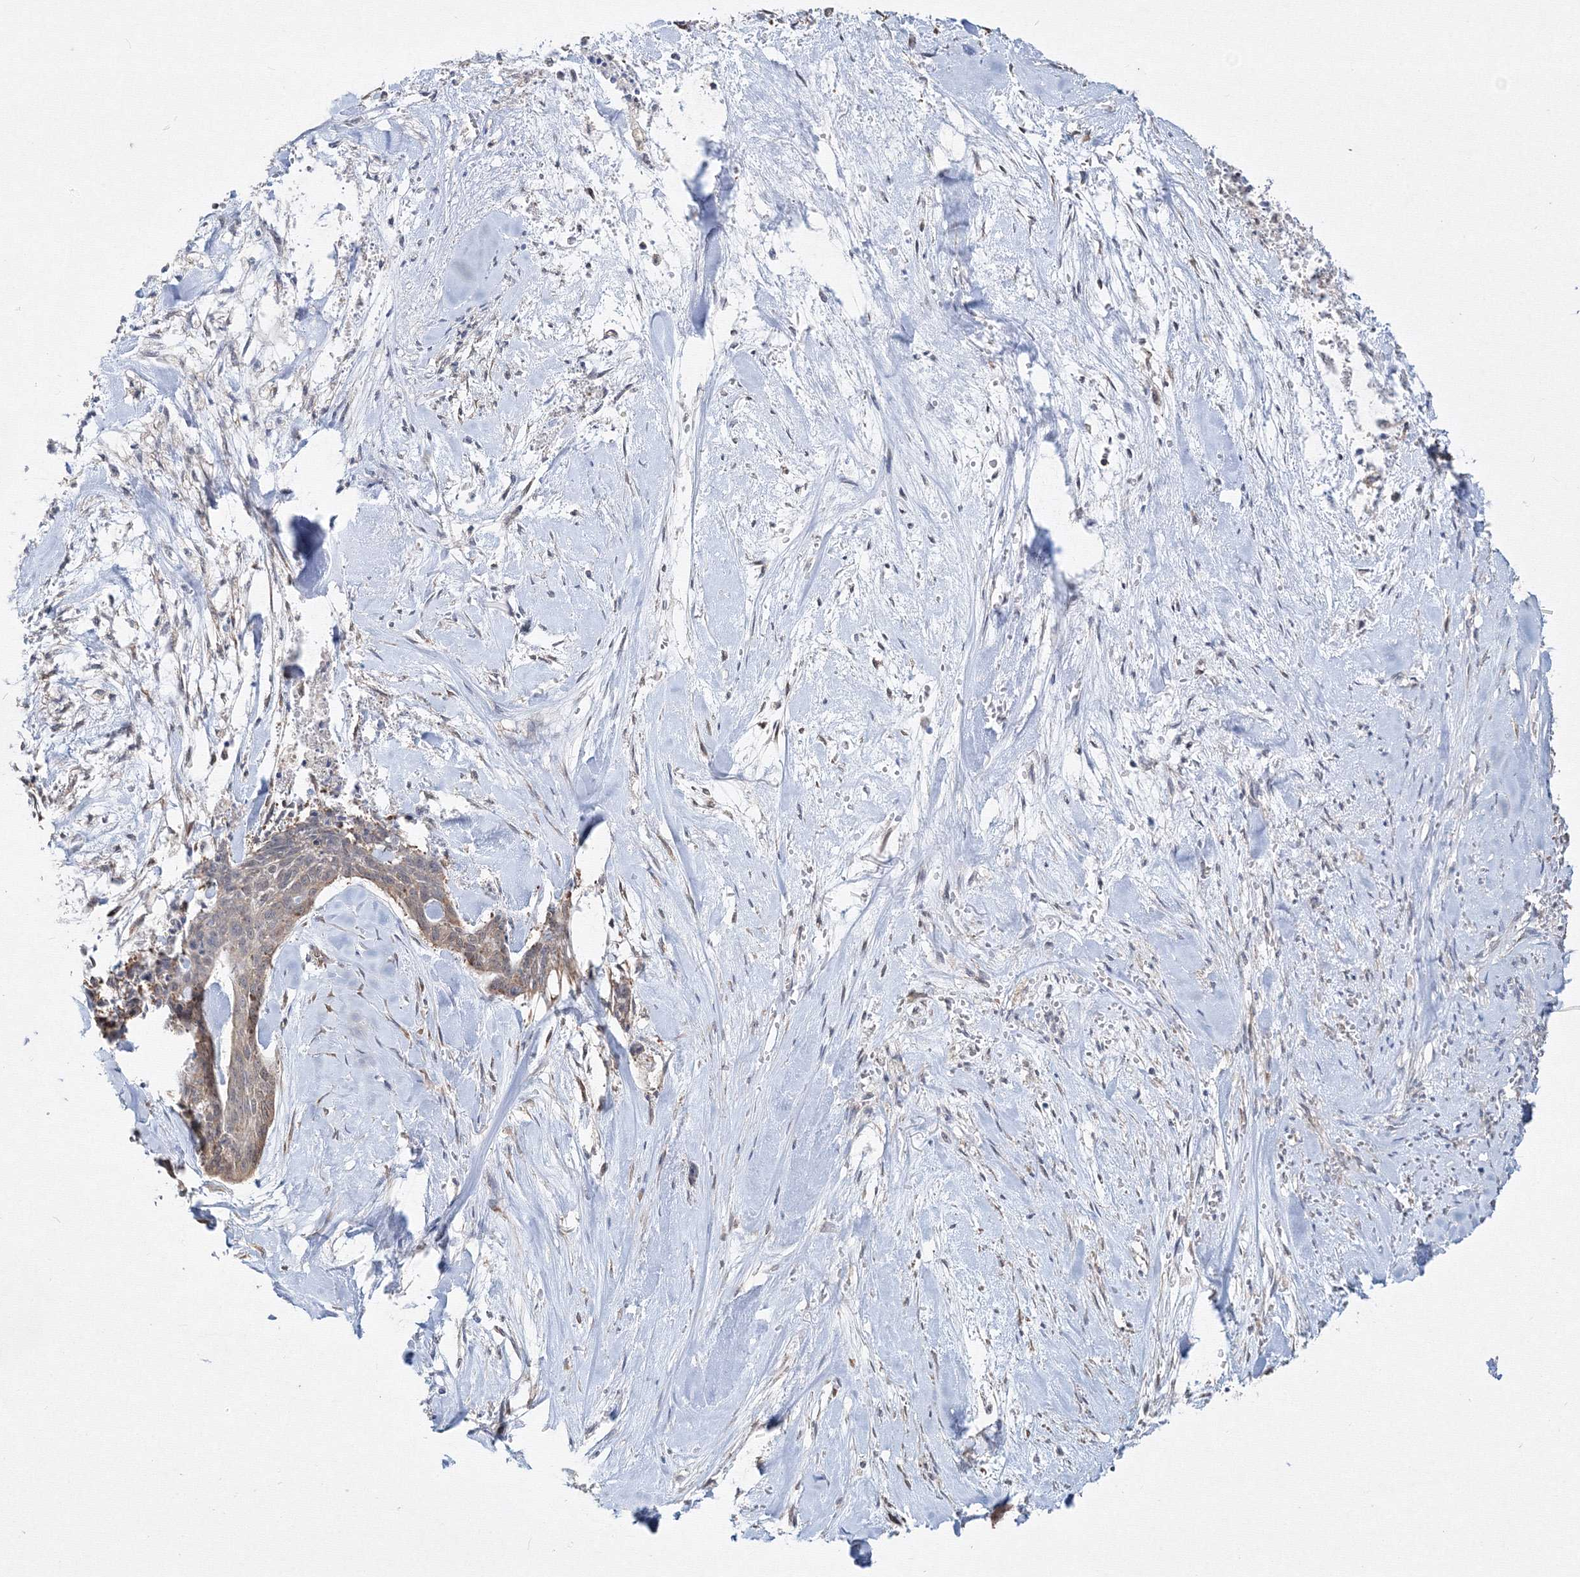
{"staining": {"intensity": "weak", "quantity": "<25%", "location": "cytoplasmic/membranous"}, "tissue": "skin cancer", "cell_type": "Tumor cells", "image_type": "cancer", "snomed": [{"axis": "morphology", "description": "Basal cell carcinoma"}, {"axis": "topography", "description": "Skin"}], "caption": "DAB (3,3'-diaminobenzidine) immunohistochemical staining of human skin basal cell carcinoma exhibits no significant expression in tumor cells. (DAB IHC visualized using brightfield microscopy, high magnification).", "gene": "FBXL8", "patient": {"sex": "female", "age": 64}}